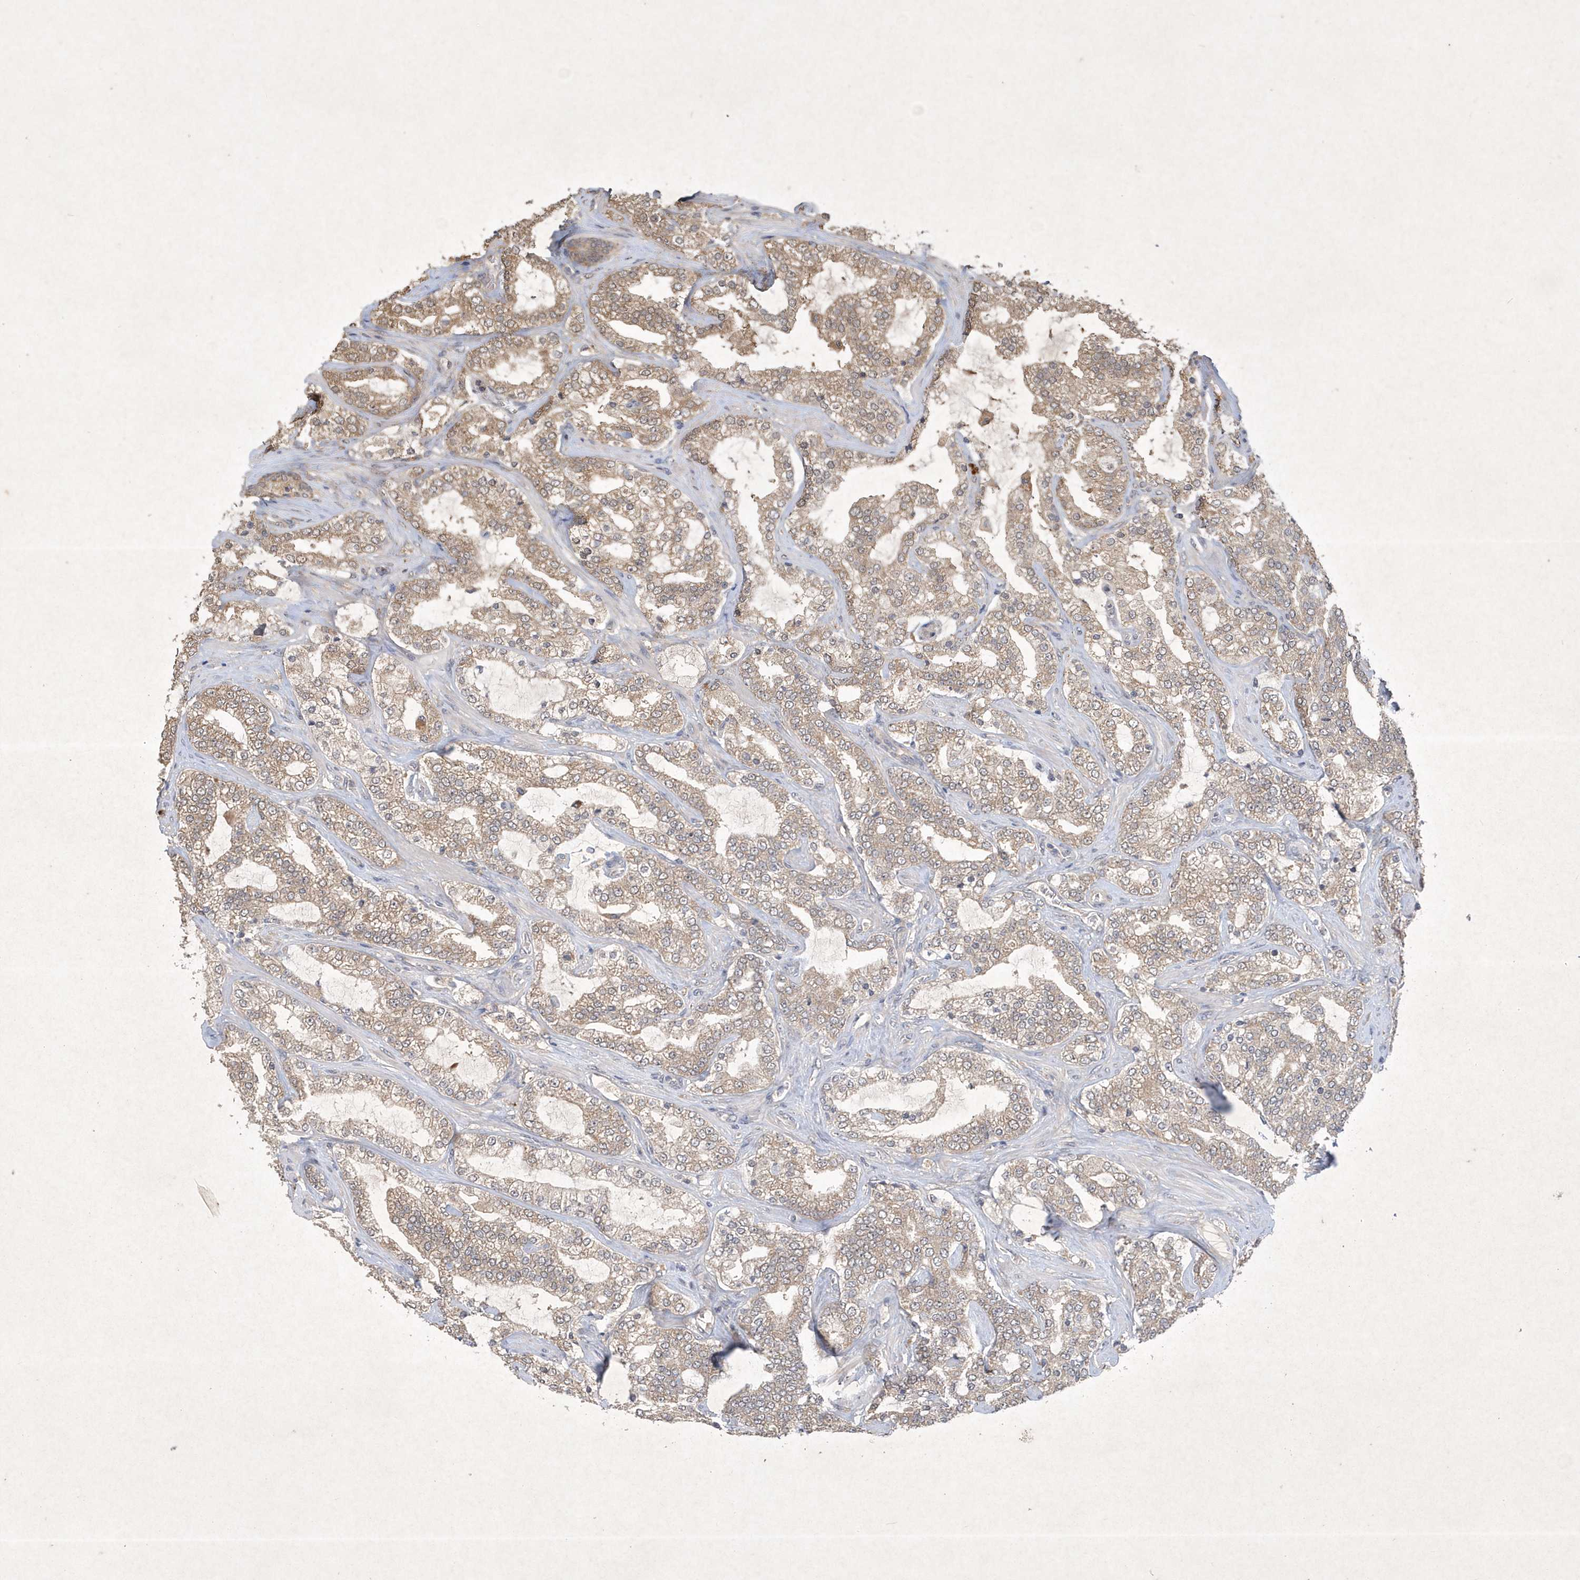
{"staining": {"intensity": "weak", "quantity": "25%-75%", "location": "cytoplasmic/membranous"}, "tissue": "prostate cancer", "cell_type": "Tumor cells", "image_type": "cancer", "snomed": [{"axis": "morphology", "description": "Adenocarcinoma, High grade"}, {"axis": "topography", "description": "Prostate"}], "caption": "Immunohistochemical staining of human prostate cancer (high-grade adenocarcinoma) reveals low levels of weak cytoplasmic/membranous staining in about 25%-75% of tumor cells.", "gene": "AKR7A2", "patient": {"sex": "male", "age": 64}}